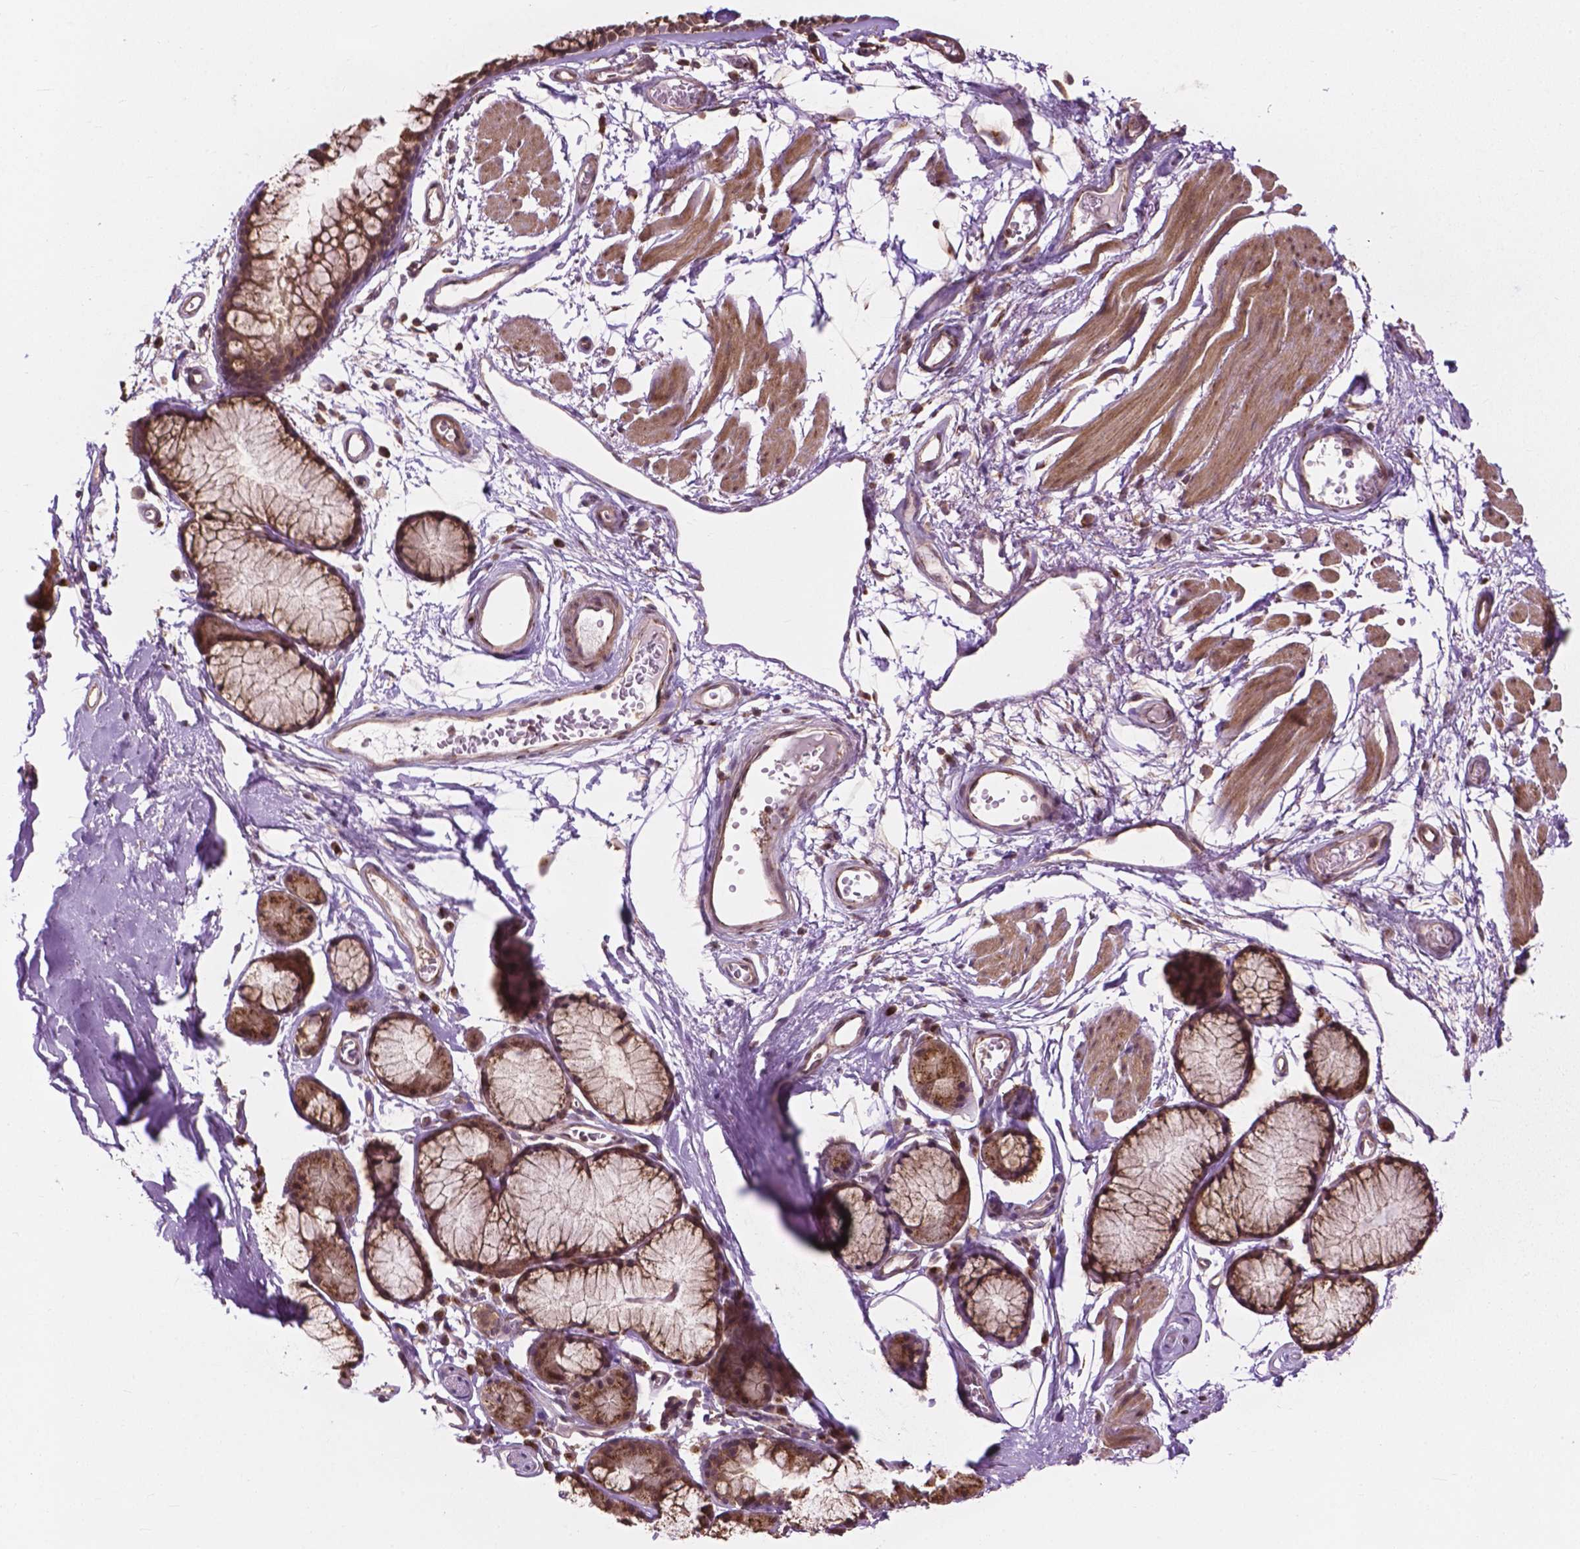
{"staining": {"intensity": "negative", "quantity": "none", "location": "none"}, "tissue": "adipose tissue", "cell_type": "Adipocytes", "image_type": "normal", "snomed": [{"axis": "morphology", "description": "Normal tissue, NOS"}, {"axis": "topography", "description": "Cartilage tissue"}, {"axis": "topography", "description": "Bronchus"}], "caption": "This is an immunohistochemistry image of normal human adipose tissue. There is no expression in adipocytes.", "gene": "PPP1CB", "patient": {"sex": "female", "age": 79}}